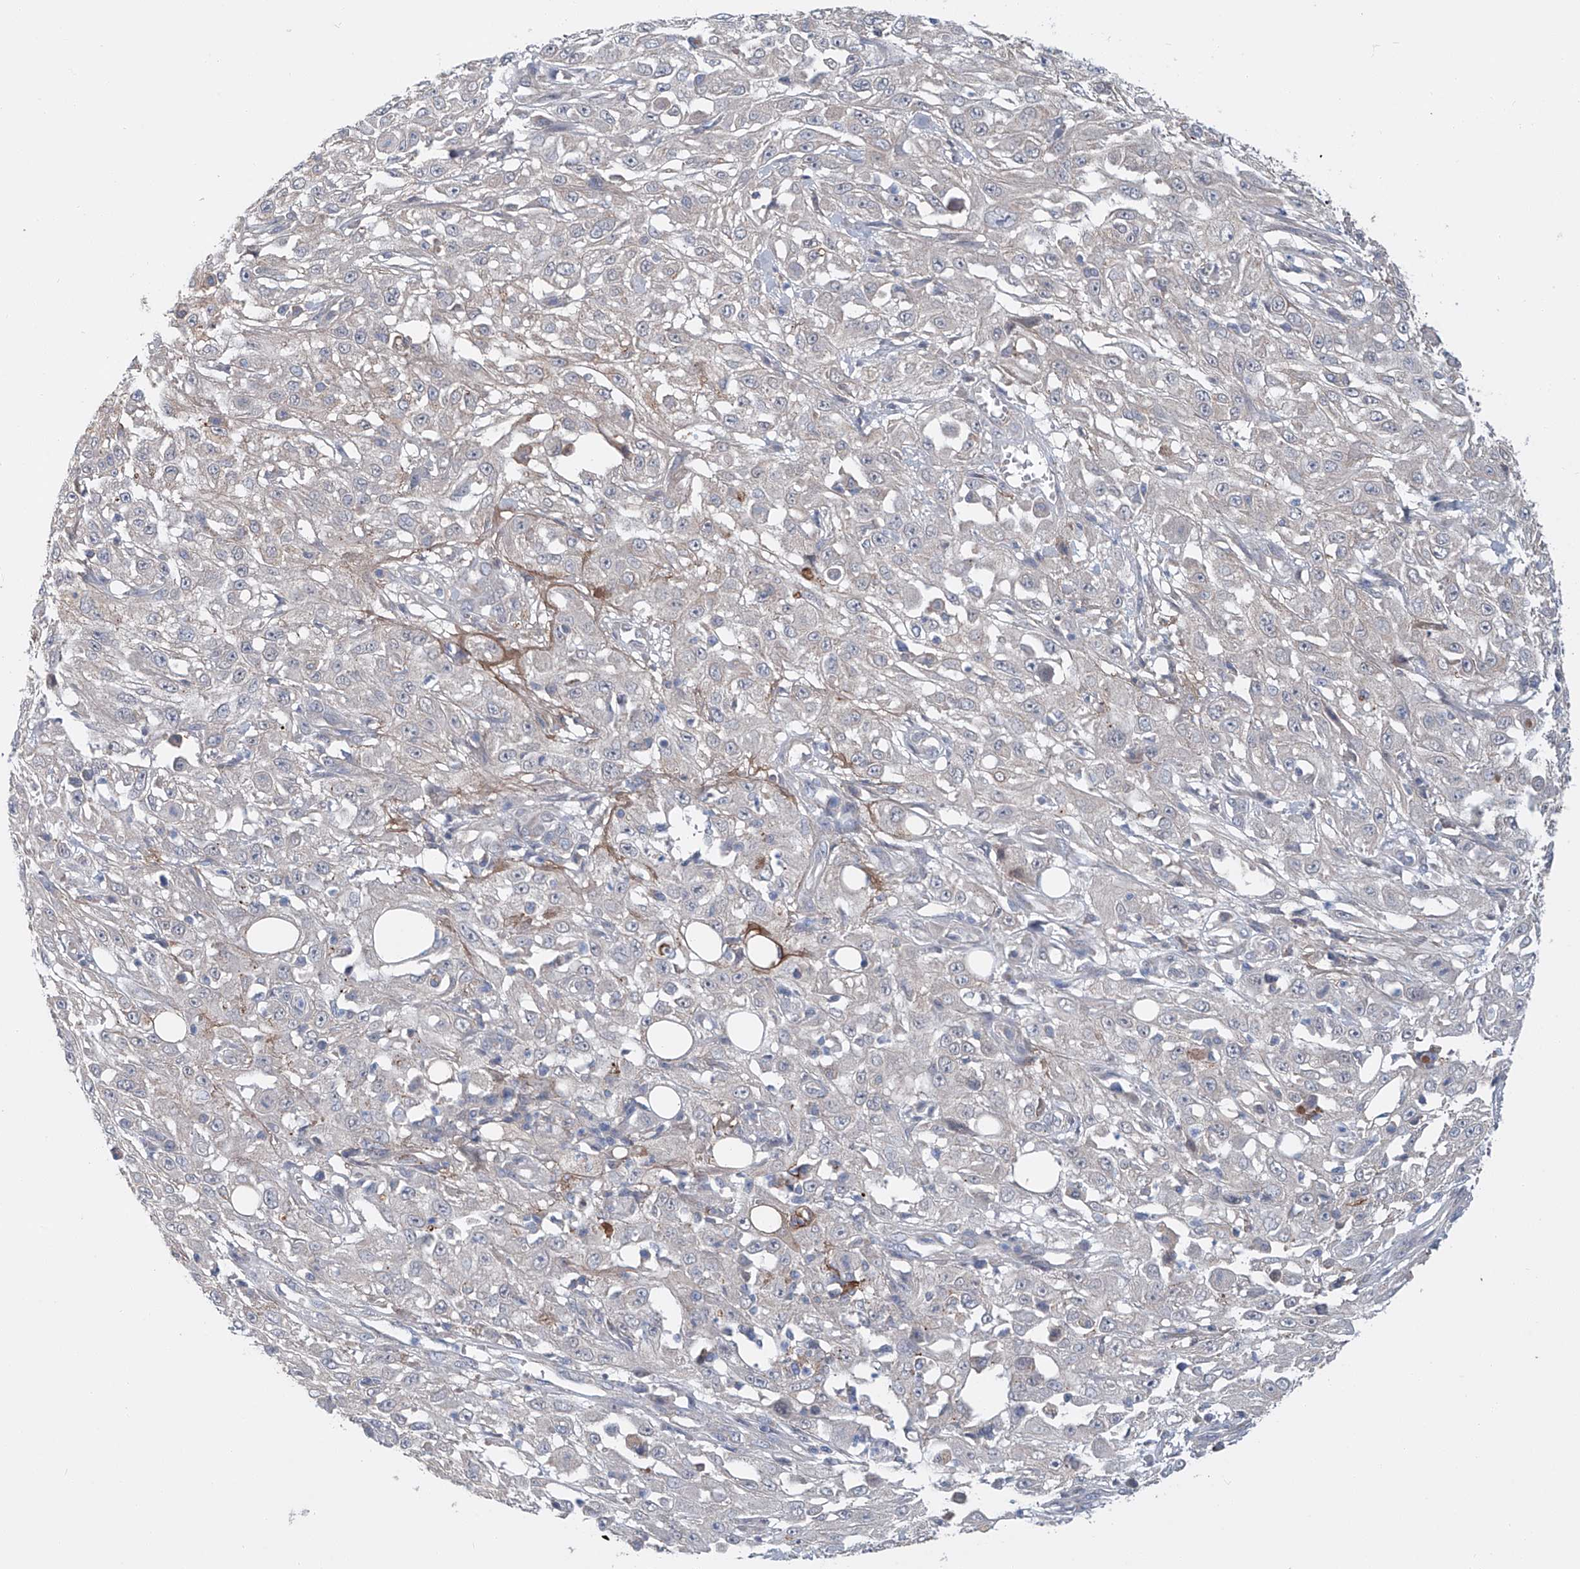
{"staining": {"intensity": "negative", "quantity": "none", "location": "none"}, "tissue": "skin cancer", "cell_type": "Tumor cells", "image_type": "cancer", "snomed": [{"axis": "morphology", "description": "Squamous cell carcinoma, NOS"}, {"axis": "morphology", "description": "Squamous cell carcinoma, metastatic, NOS"}, {"axis": "topography", "description": "Skin"}, {"axis": "topography", "description": "Lymph node"}], "caption": "Protein analysis of skin squamous cell carcinoma demonstrates no significant expression in tumor cells.", "gene": "SIX4", "patient": {"sex": "male", "age": 75}}